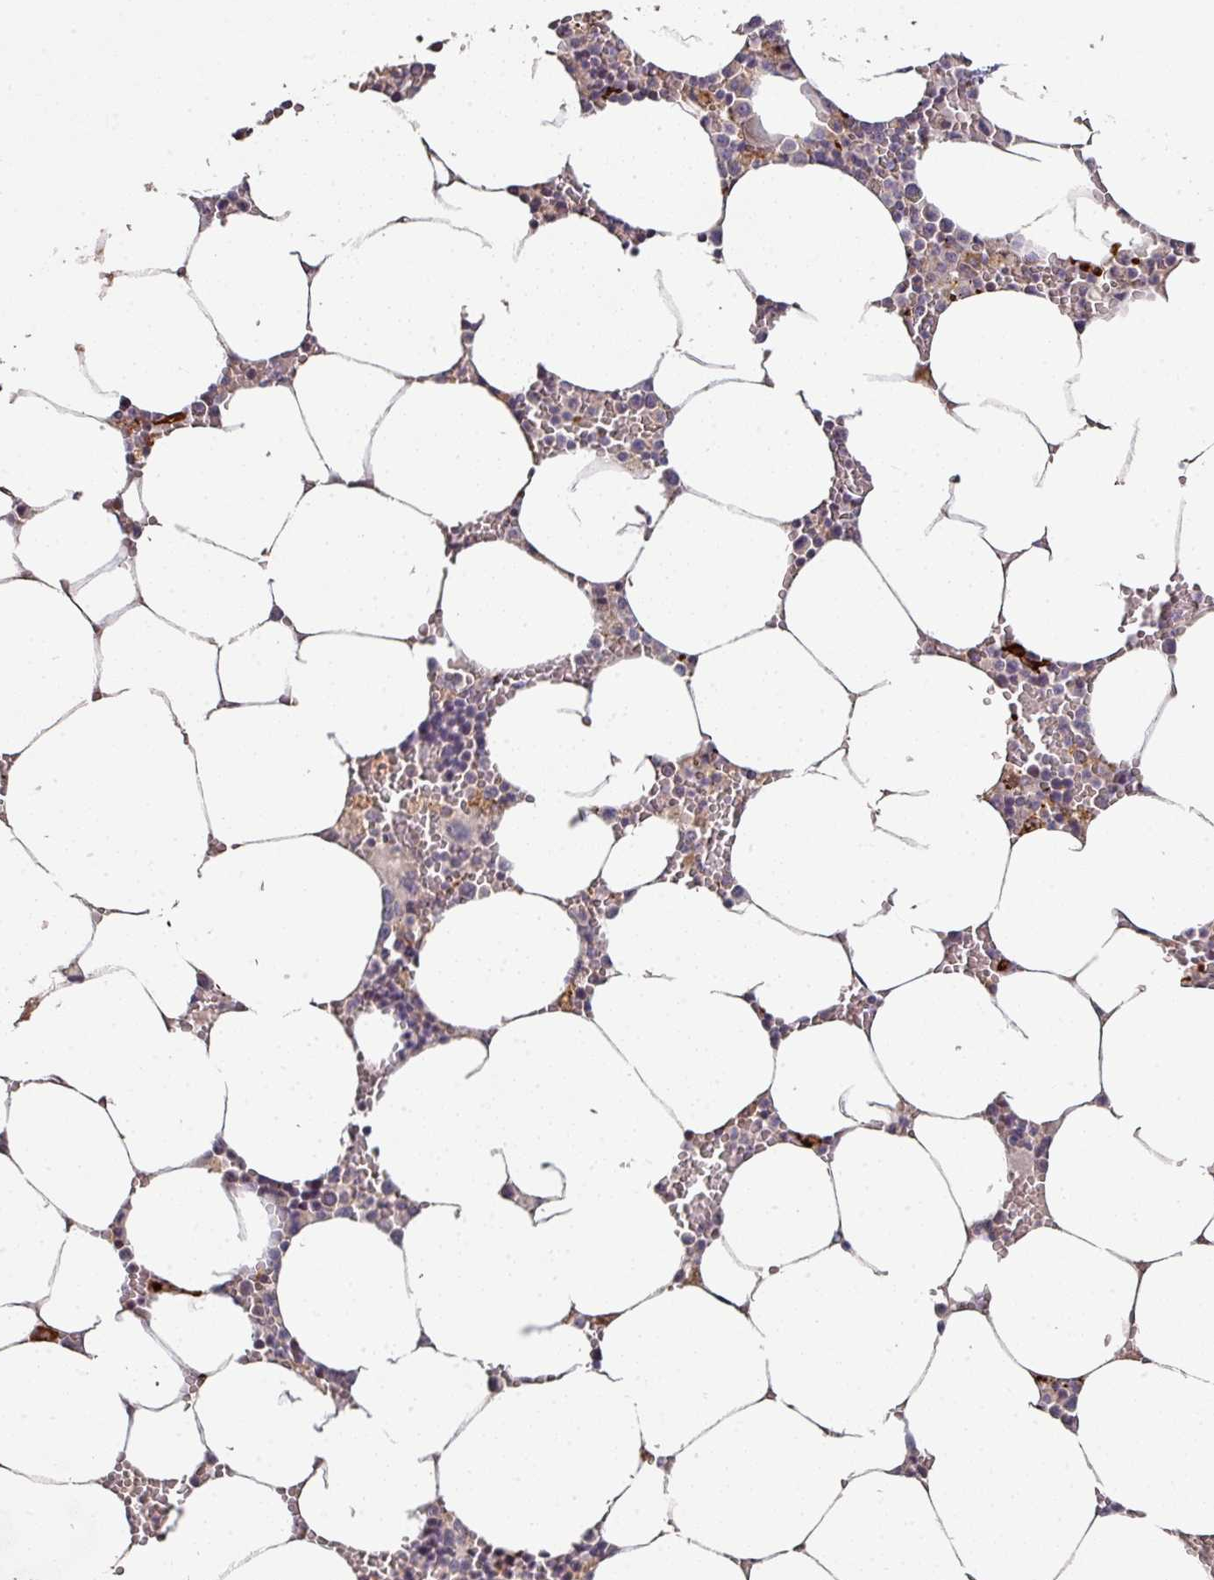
{"staining": {"intensity": "negative", "quantity": "none", "location": "none"}, "tissue": "bone marrow", "cell_type": "Hematopoietic cells", "image_type": "normal", "snomed": [{"axis": "morphology", "description": "Normal tissue, NOS"}, {"axis": "topography", "description": "Bone marrow"}], "caption": "IHC photomicrograph of unremarkable bone marrow: bone marrow stained with DAB displays no significant protein positivity in hematopoietic cells.", "gene": "RPL23A", "patient": {"sex": "male", "age": 70}}